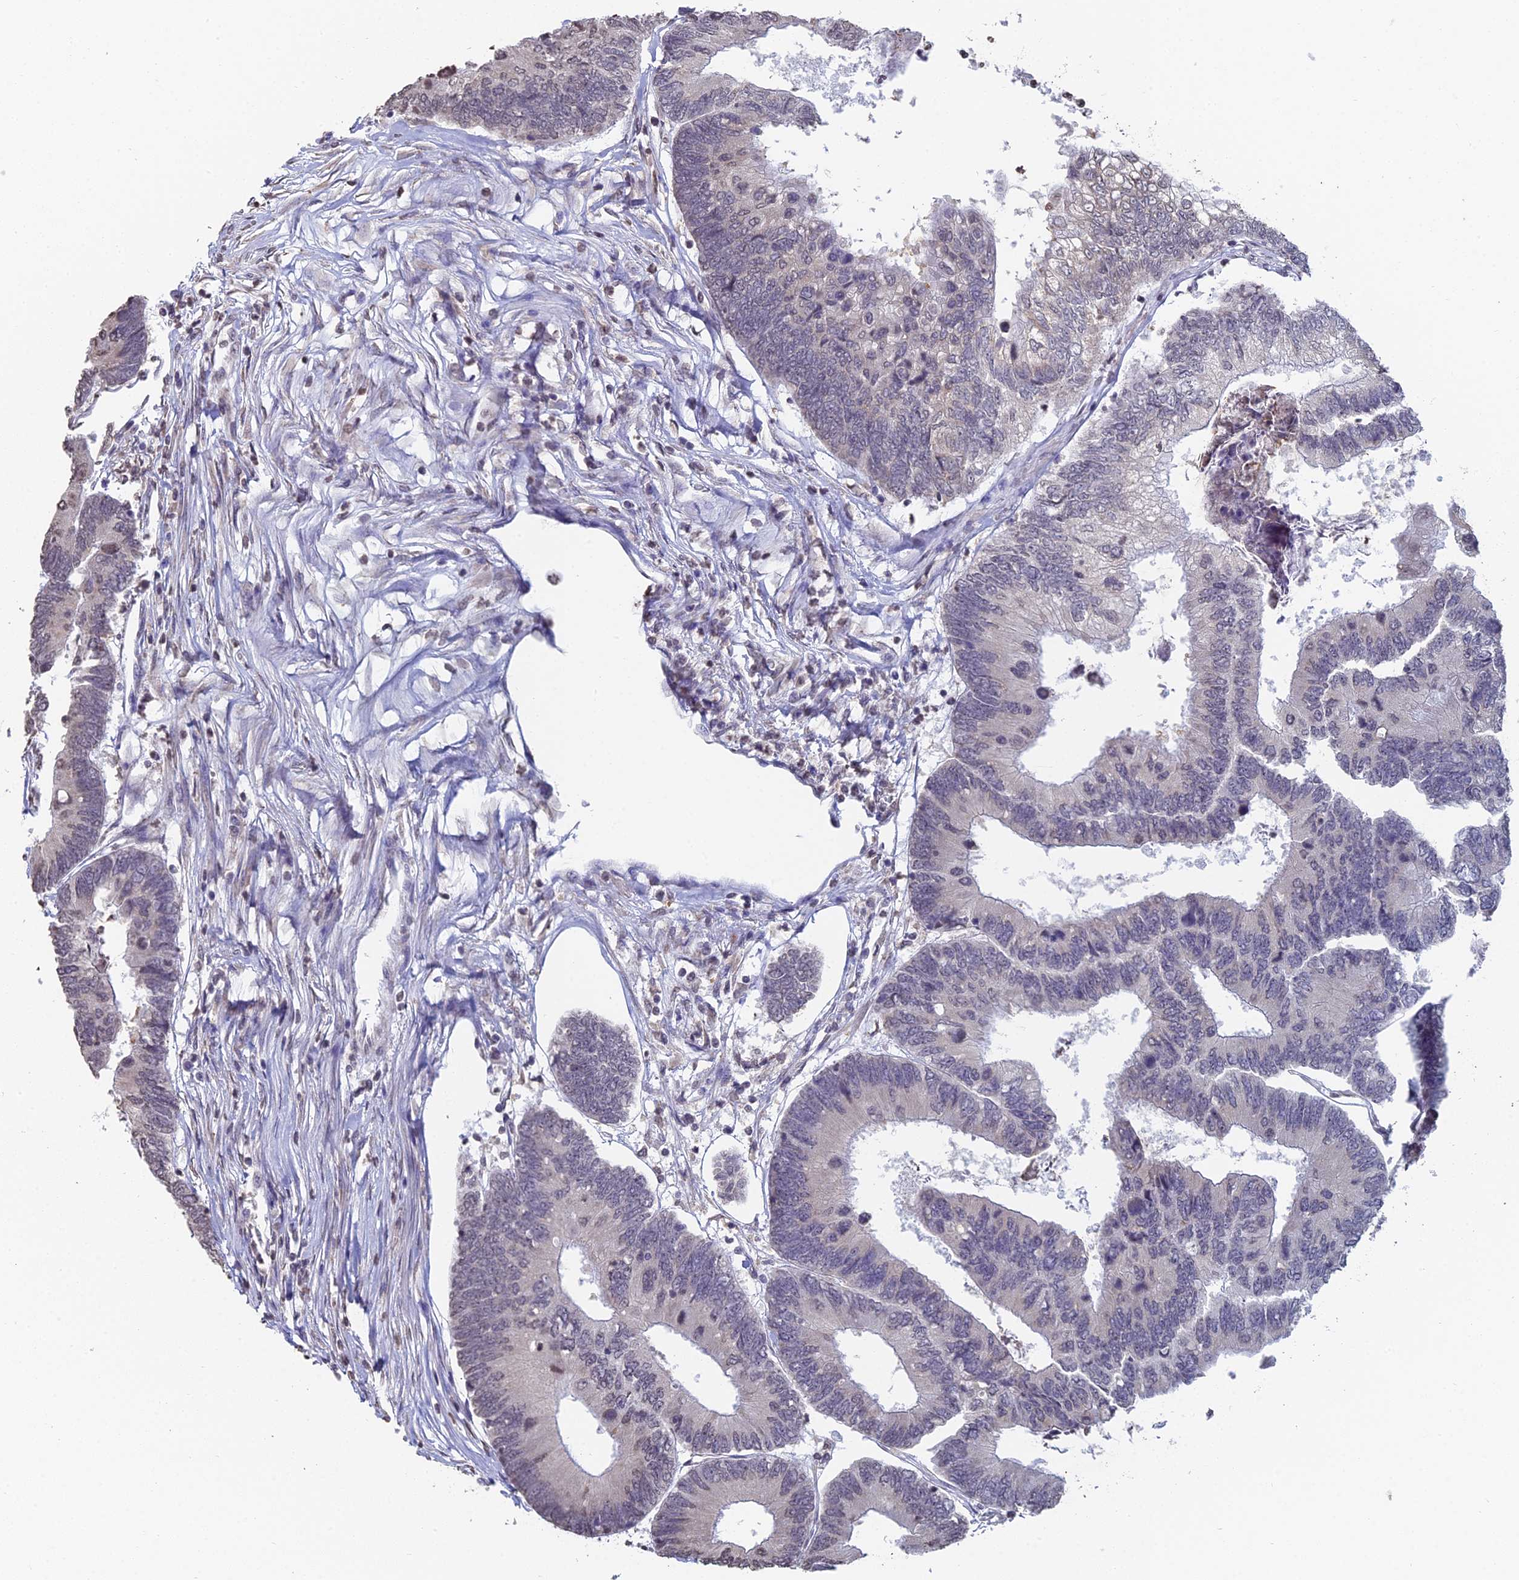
{"staining": {"intensity": "negative", "quantity": "none", "location": "none"}, "tissue": "colorectal cancer", "cell_type": "Tumor cells", "image_type": "cancer", "snomed": [{"axis": "morphology", "description": "Adenocarcinoma, NOS"}, {"axis": "topography", "description": "Colon"}], "caption": "Tumor cells are negative for protein expression in human colorectal adenocarcinoma. (DAB immunohistochemistry with hematoxylin counter stain).", "gene": "PRR22", "patient": {"sex": "female", "age": 67}}